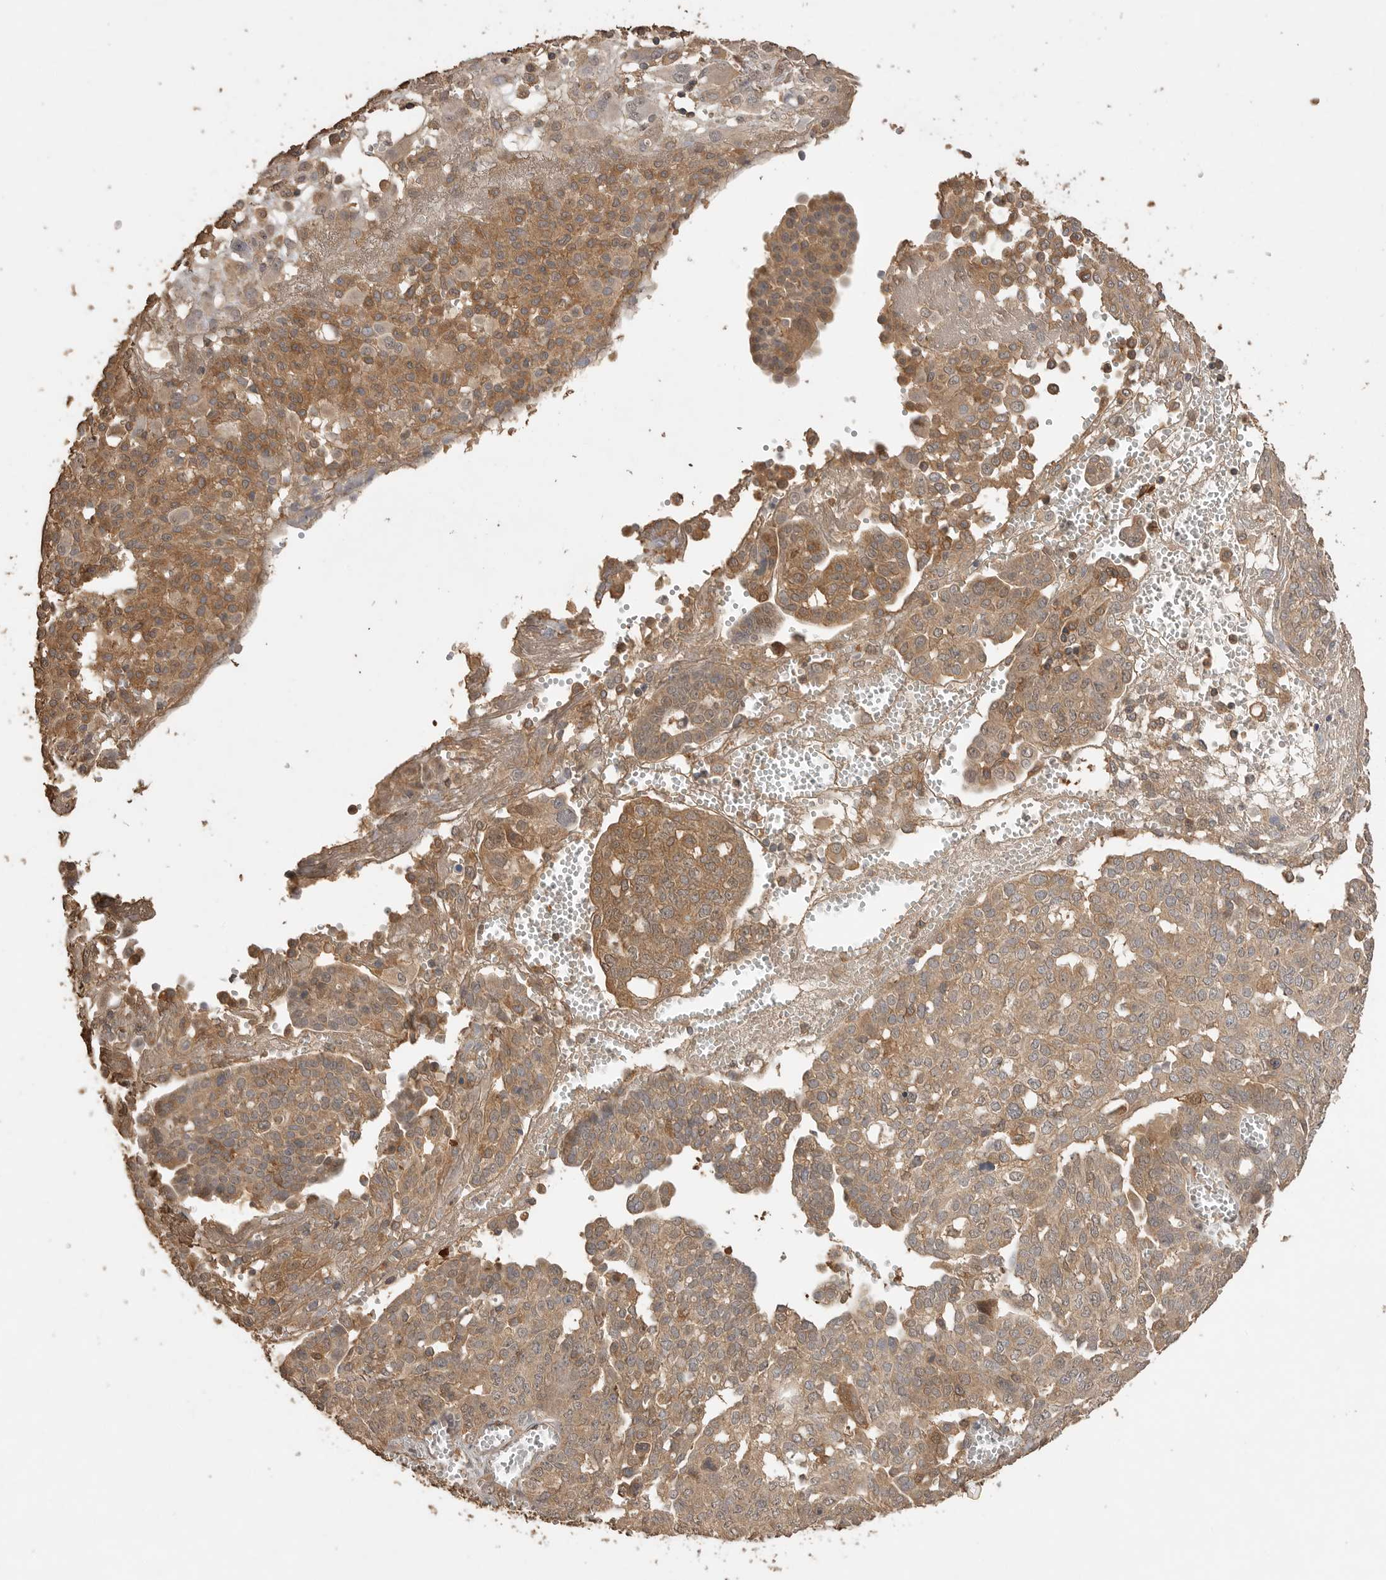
{"staining": {"intensity": "moderate", "quantity": ">75%", "location": "cytoplasmic/membranous"}, "tissue": "ovarian cancer", "cell_type": "Tumor cells", "image_type": "cancer", "snomed": [{"axis": "morphology", "description": "Cystadenocarcinoma, serous, NOS"}, {"axis": "topography", "description": "Soft tissue"}, {"axis": "topography", "description": "Ovary"}], "caption": "This is a photomicrograph of IHC staining of serous cystadenocarcinoma (ovarian), which shows moderate expression in the cytoplasmic/membranous of tumor cells.", "gene": "MAP2K1", "patient": {"sex": "female", "age": 57}}